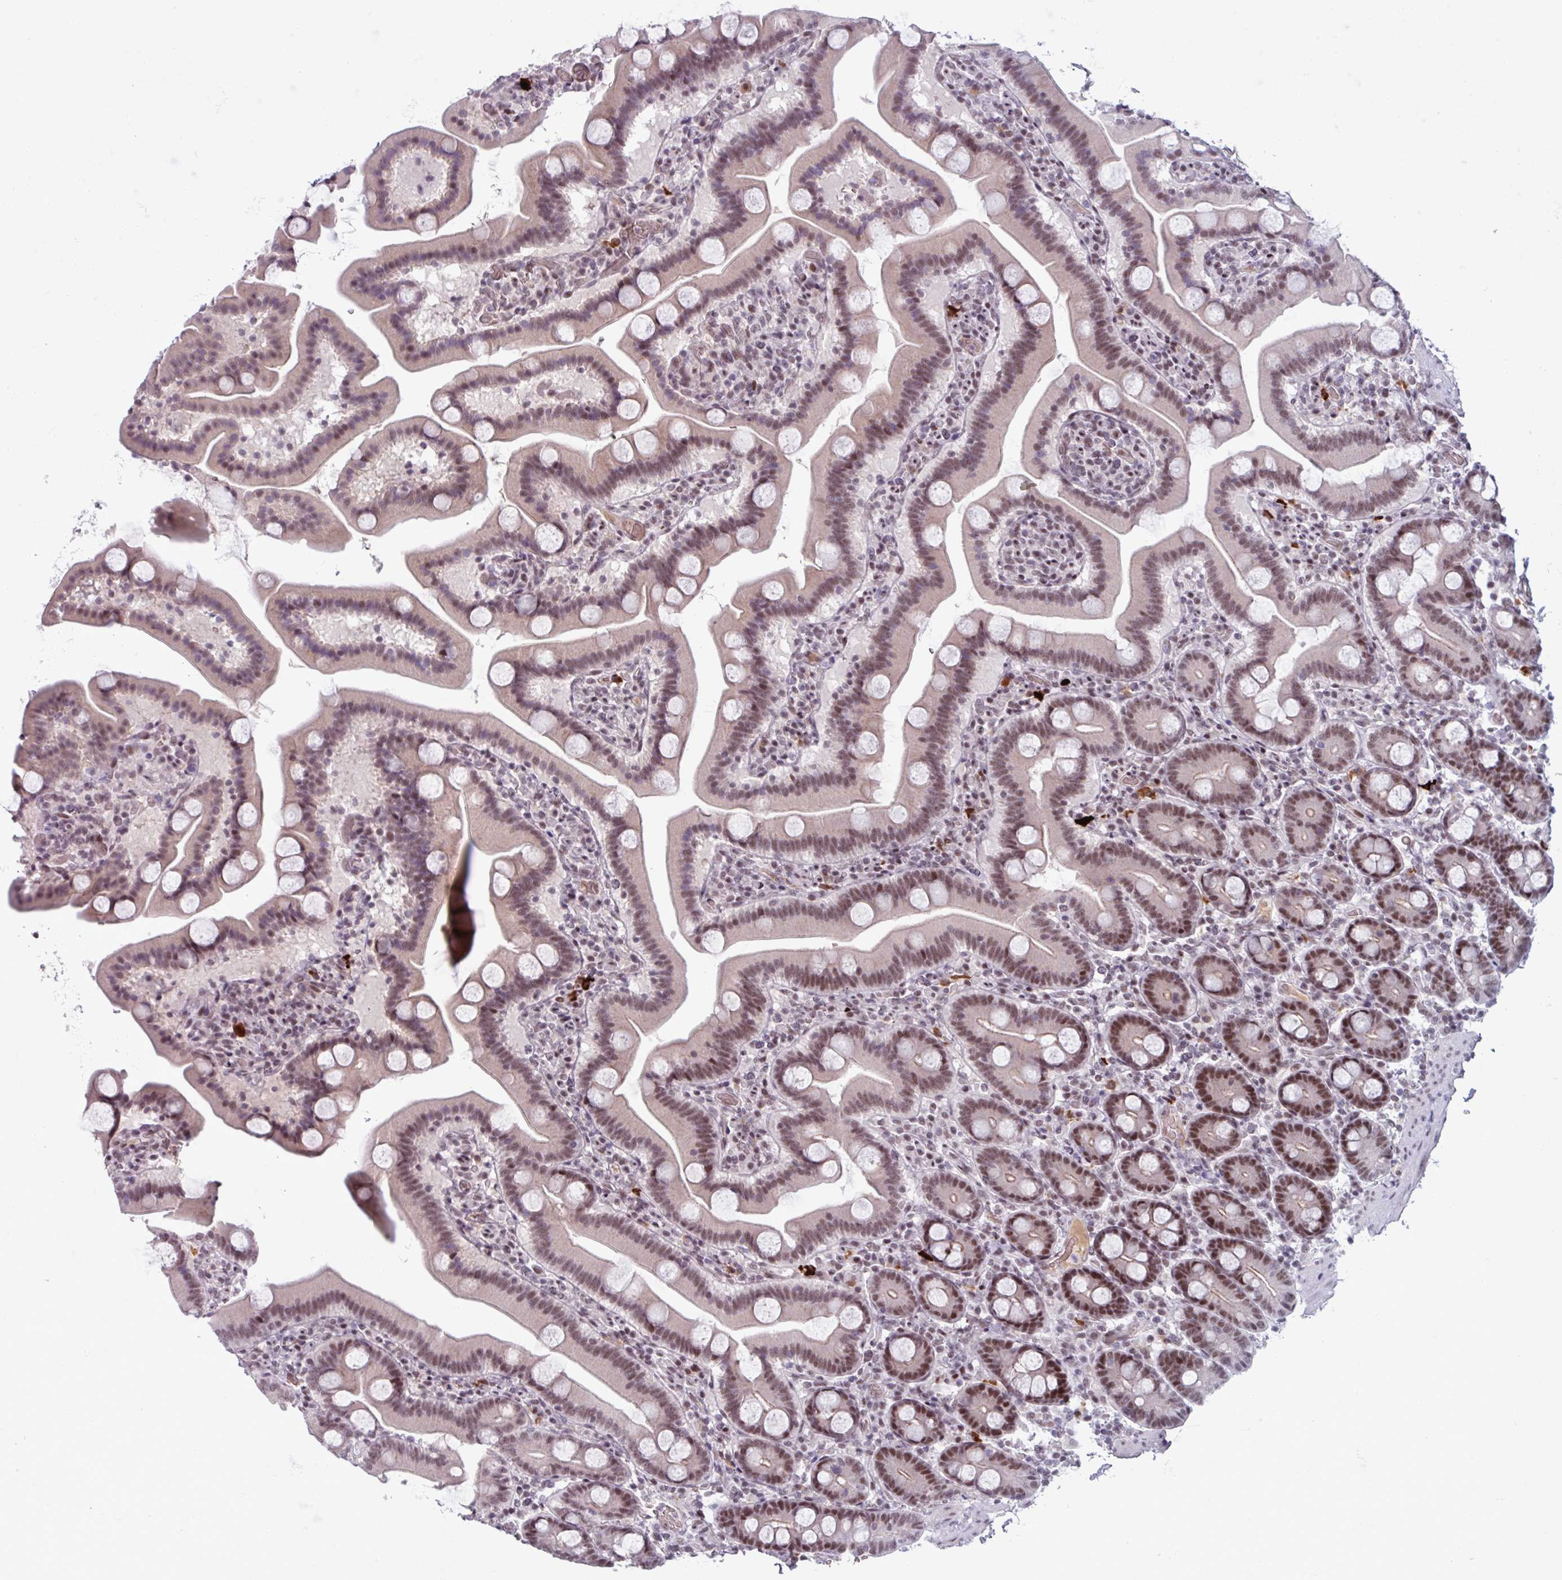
{"staining": {"intensity": "moderate", "quantity": ">75%", "location": "nuclear"}, "tissue": "duodenum", "cell_type": "Glandular cells", "image_type": "normal", "snomed": [{"axis": "morphology", "description": "Normal tissue, NOS"}, {"axis": "topography", "description": "Duodenum"}], "caption": "Immunohistochemistry (IHC) (DAB) staining of benign duodenum reveals moderate nuclear protein expression in approximately >75% of glandular cells.", "gene": "ZNF575", "patient": {"sex": "male", "age": 55}}